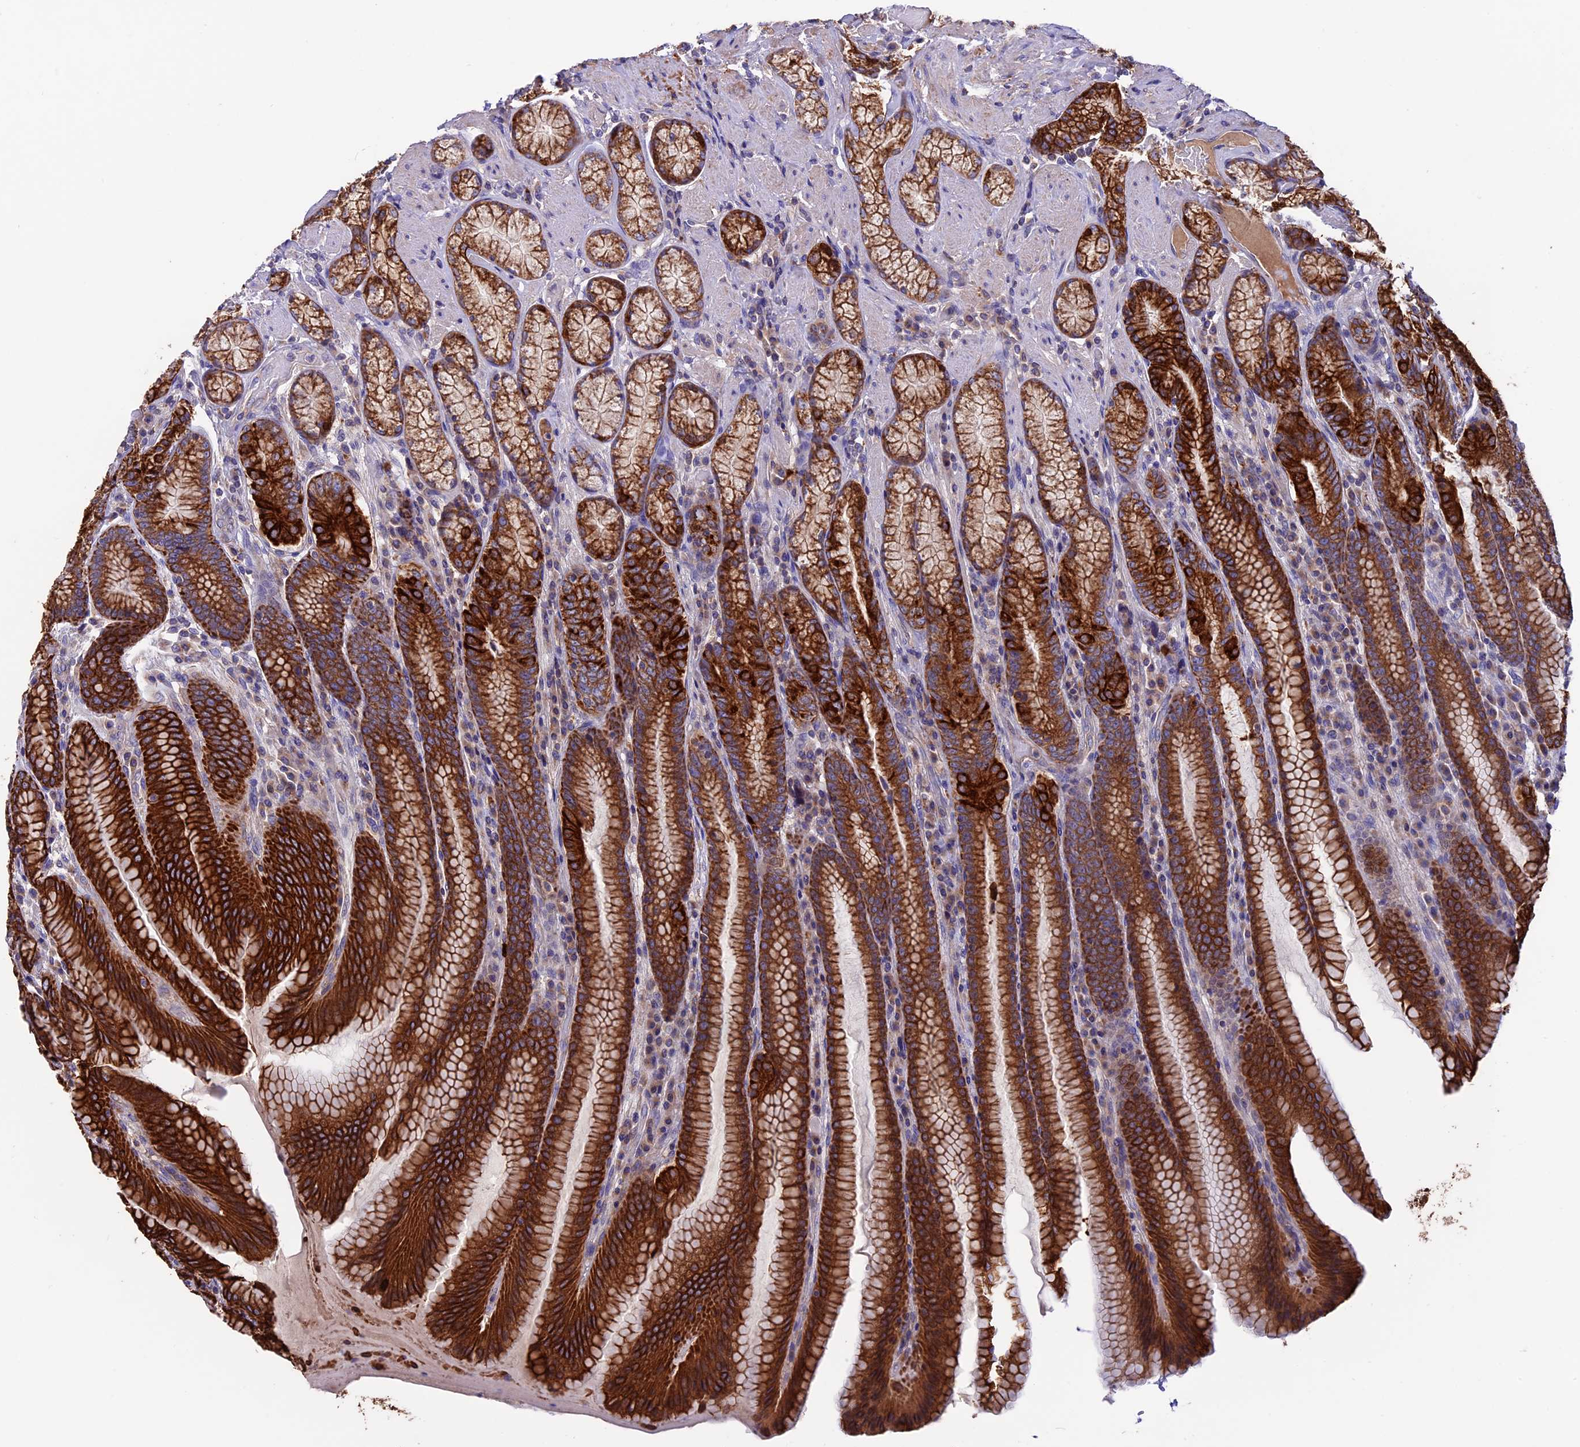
{"staining": {"intensity": "strong", "quantity": ">75%", "location": "cytoplasmic/membranous"}, "tissue": "stomach", "cell_type": "Glandular cells", "image_type": "normal", "snomed": [{"axis": "morphology", "description": "Normal tissue, NOS"}, {"axis": "topography", "description": "Stomach, upper"}, {"axis": "topography", "description": "Stomach, lower"}], "caption": "This is an image of IHC staining of benign stomach, which shows strong expression in the cytoplasmic/membranous of glandular cells.", "gene": "PTPN9", "patient": {"sex": "female", "age": 76}}